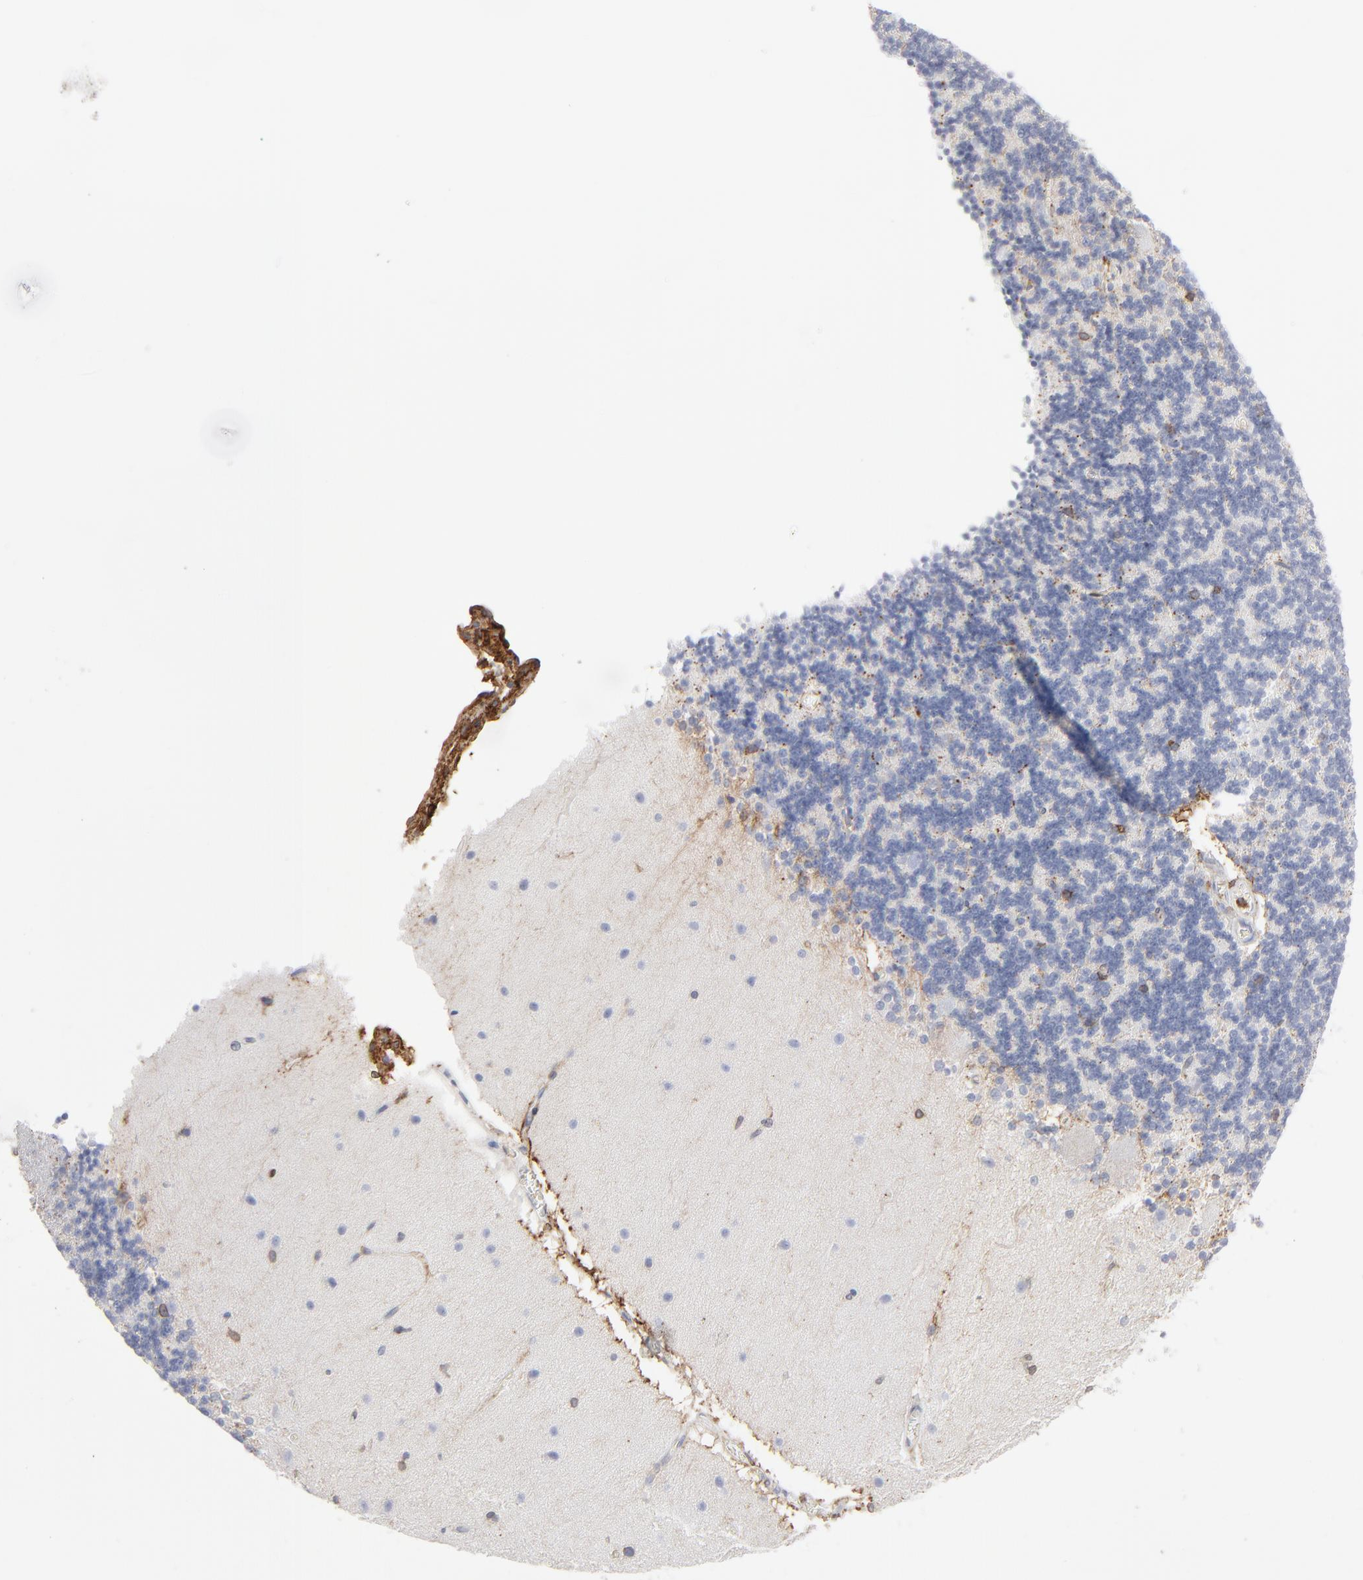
{"staining": {"intensity": "moderate", "quantity": "<25%", "location": "cytoplasmic/membranous,nuclear"}, "tissue": "cerebellum", "cell_type": "Cells in granular layer", "image_type": "normal", "snomed": [{"axis": "morphology", "description": "Normal tissue, NOS"}, {"axis": "topography", "description": "Cerebellum"}], "caption": "IHC staining of normal cerebellum, which exhibits low levels of moderate cytoplasmic/membranous,nuclear staining in about <25% of cells in granular layer indicating moderate cytoplasmic/membranous,nuclear protein staining. The staining was performed using DAB (brown) for protein detection and nuclei were counterstained in hematoxylin (blue).", "gene": "ANXA5", "patient": {"sex": "female", "age": 54}}